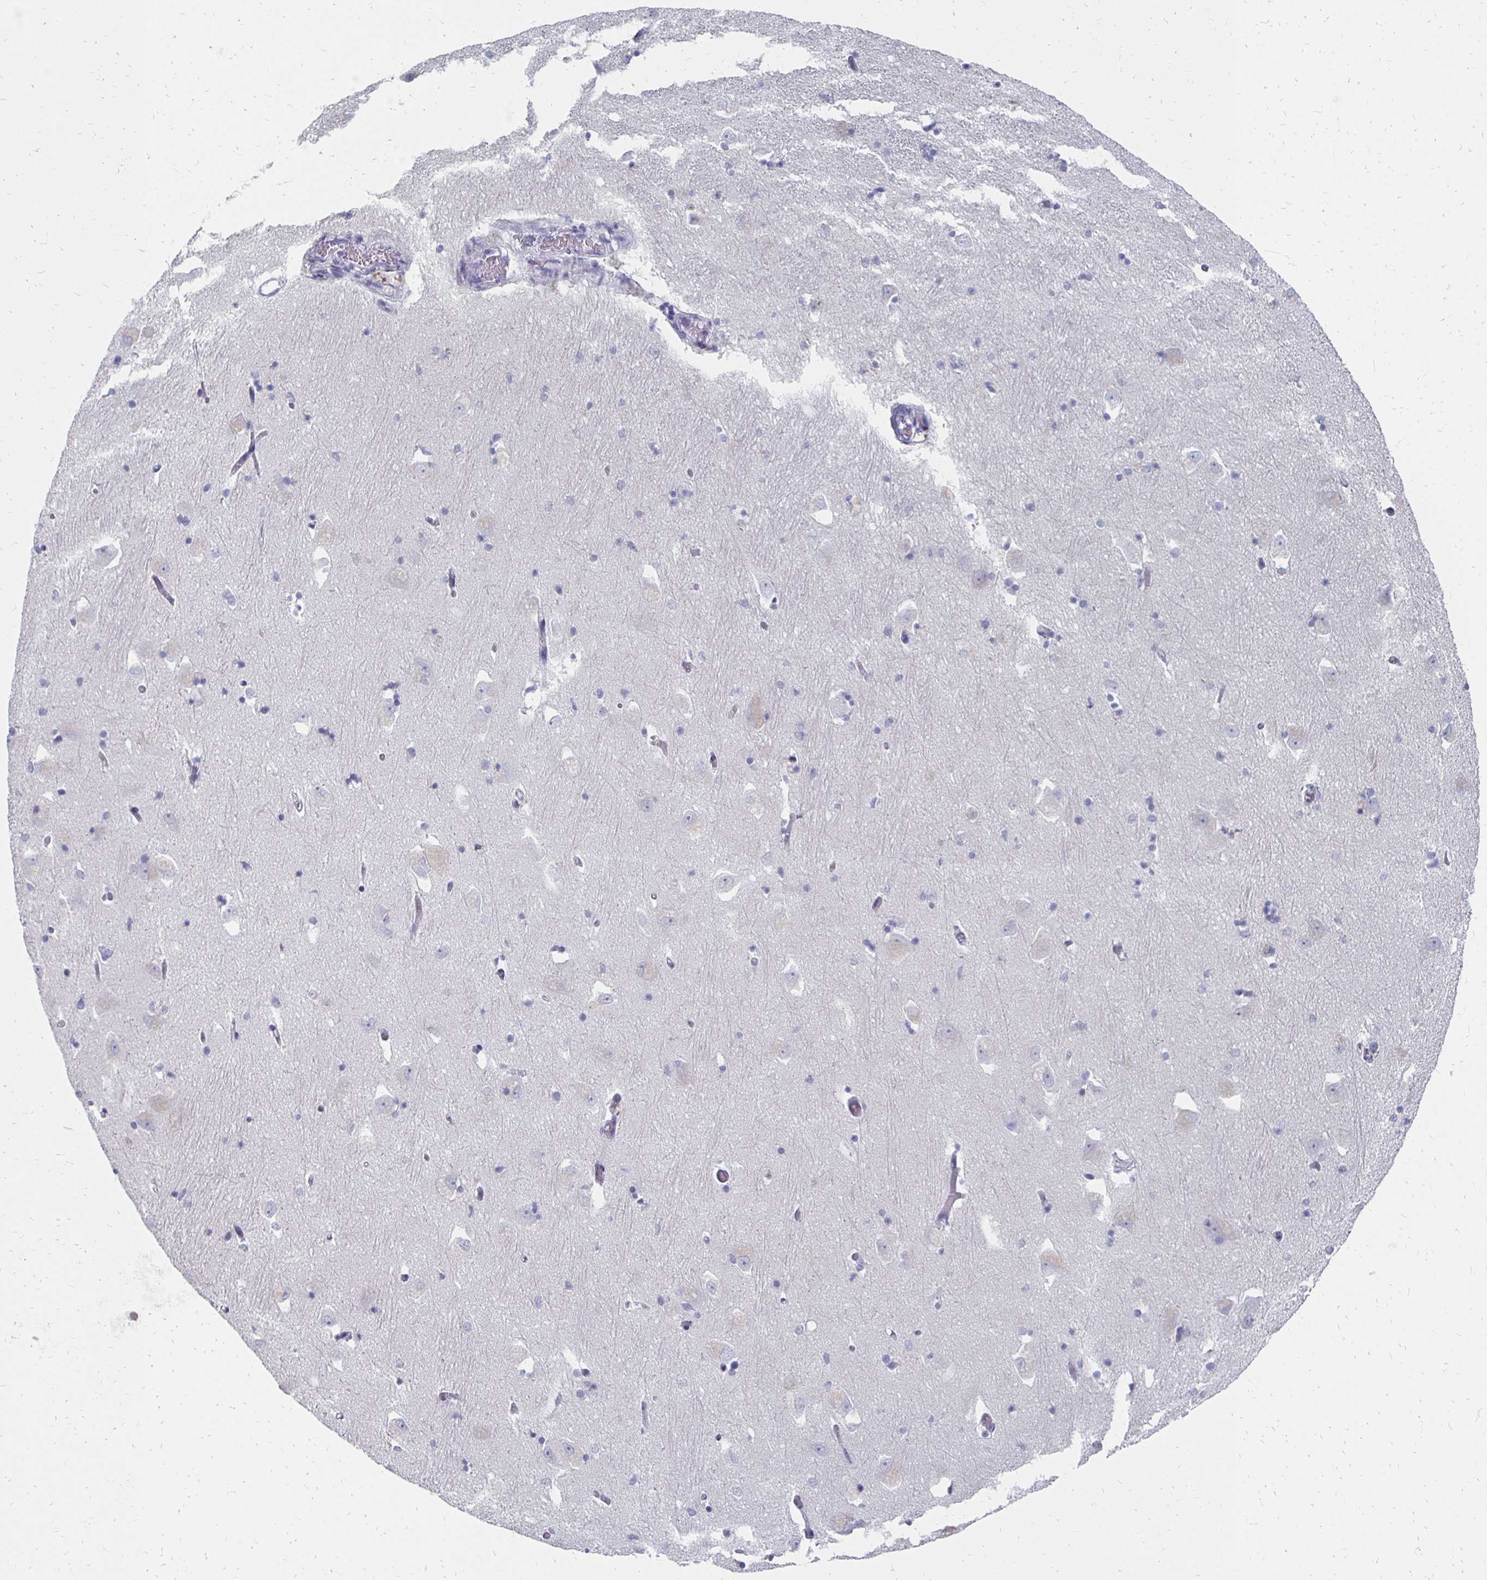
{"staining": {"intensity": "negative", "quantity": "none", "location": "none"}, "tissue": "caudate", "cell_type": "Glial cells", "image_type": "normal", "snomed": [{"axis": "morphology", "description": "Normal tissue, NOS"}, {"axis": "topography", "description": "Lateral ventricle wall"}, {"axis": "topography", "description": "Hippocampus"}], "caption": "The photomicrograph reveals no significant staining in glial cells of caudate. (DAB (3,3'-diaminobenzidine) immunohistochemistry visualized using brightfield microscopy, high magnification).", "gene": "SYCP3", "patient": {"sex": "female", "age": 63}}